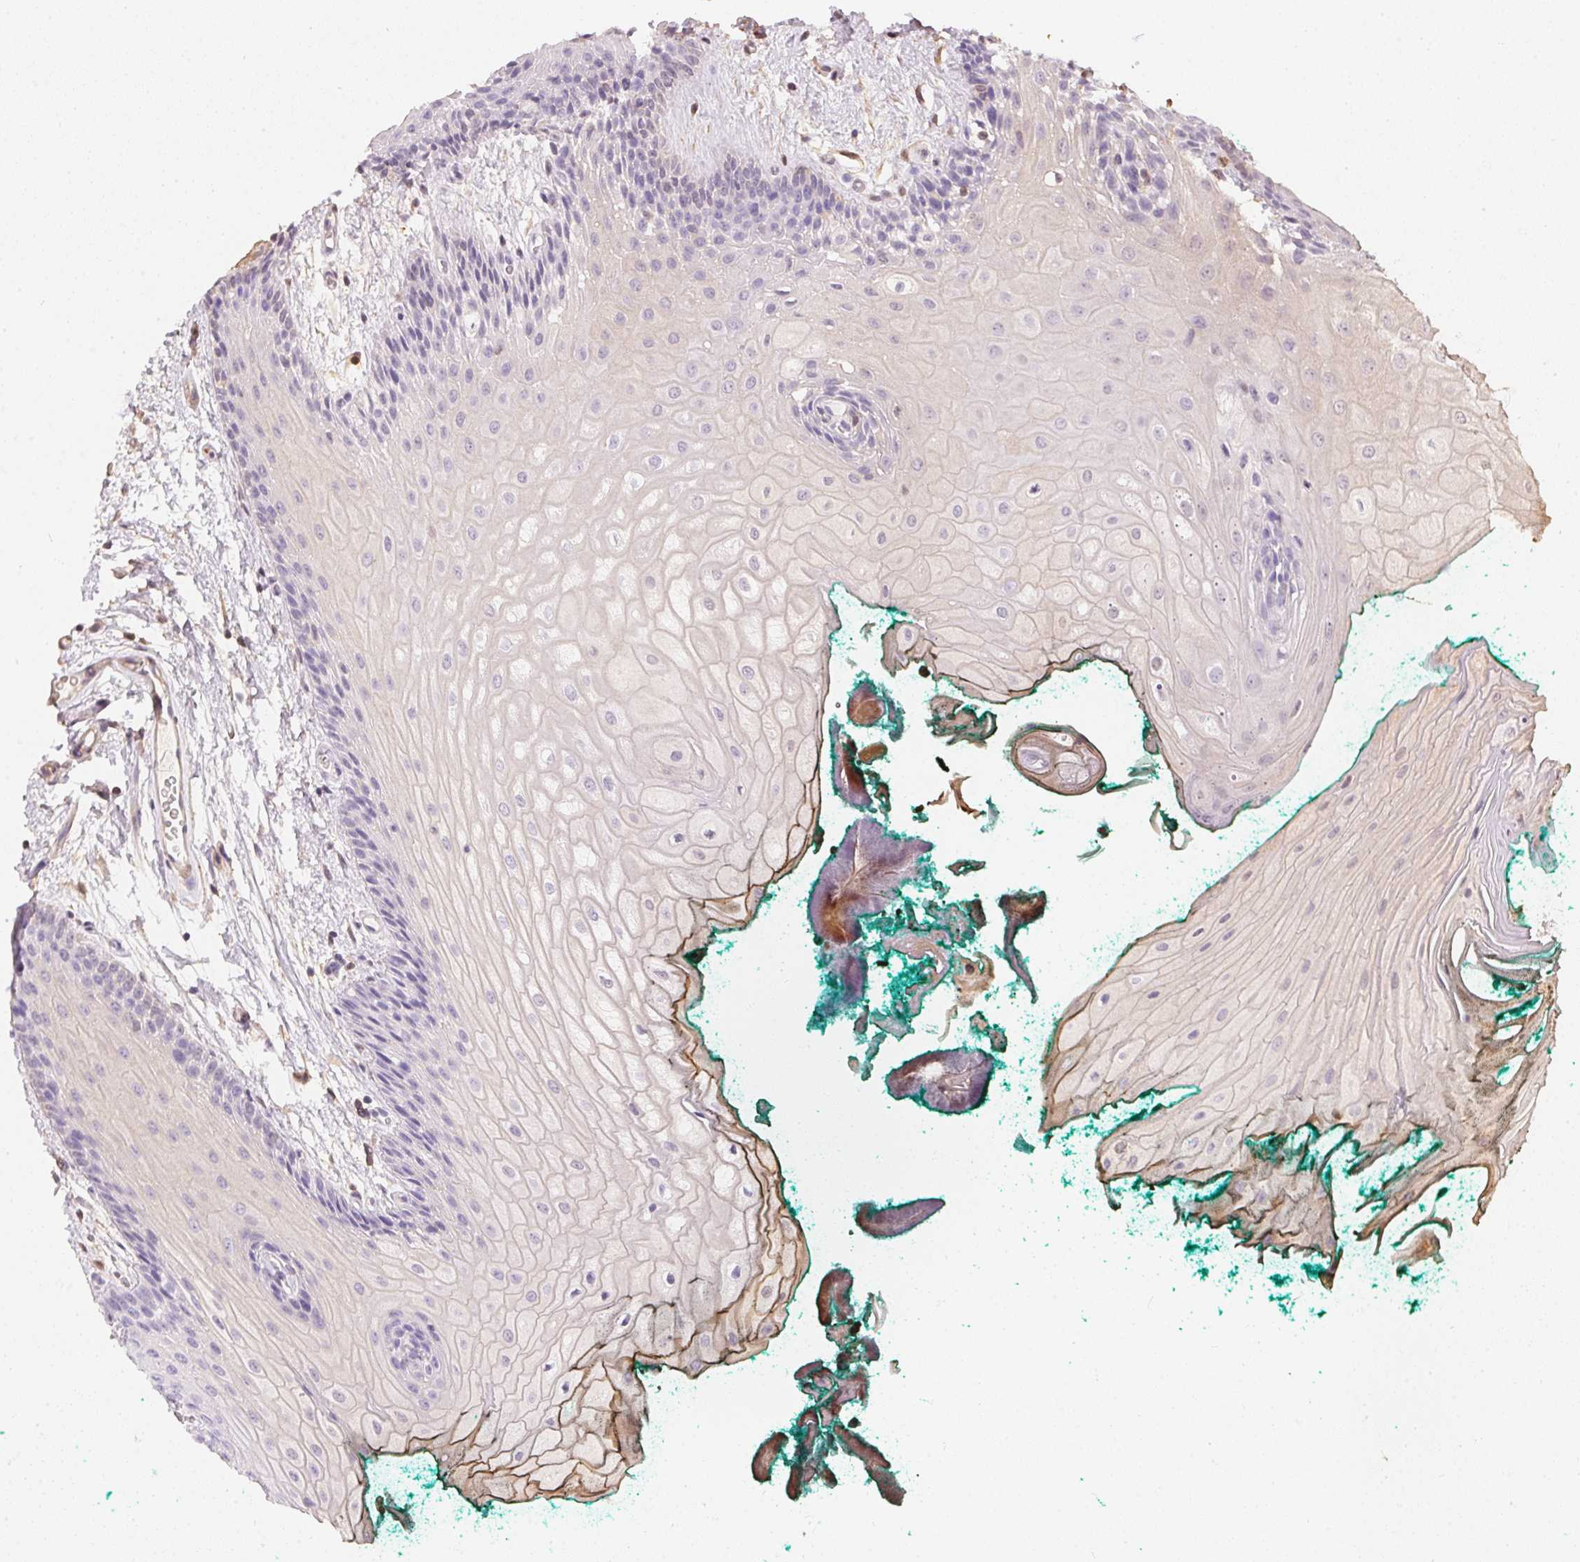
{"staining": {"intensity": "moderate", "quantity": "<25%", "location": "cytoplasmic/membranous"}, "tissue": "oral mucosa", "cell_type": "Squamous epithelial cells", "image_type": "normal", "snomed": [{"axis": "morphology", "description": "Normal tissue, NOS"}, {"axis": "topography", "description": "Oral tissue"}], "caption": "The immunohistochemical stain highlights moderate cytoplasmic/membranous staining in squamous epithelial cells of benign oral mucosa.", "gene": "S100A3", "patient": {"sex": "female", "age": 68}}